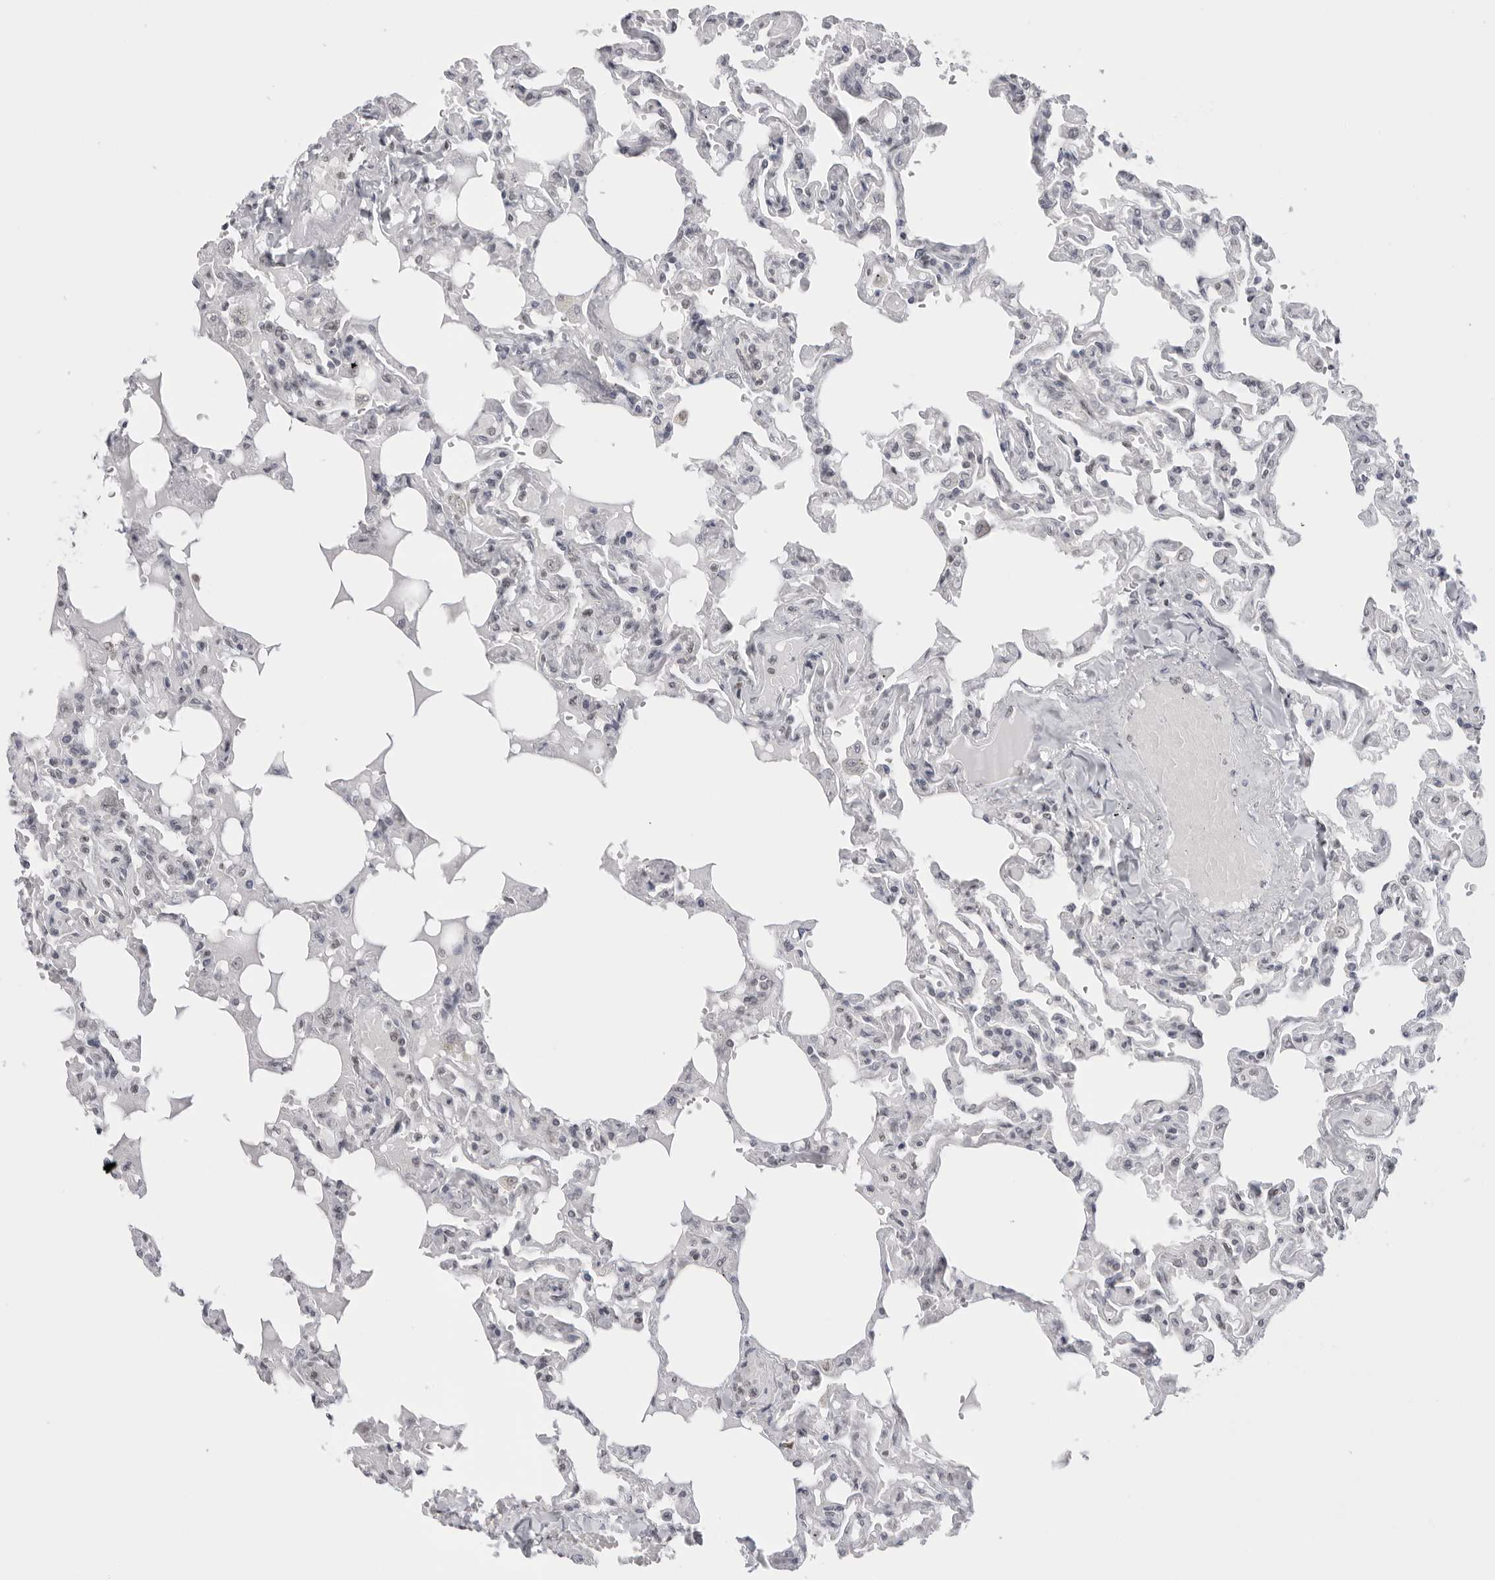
{"staining": {"intensity": "weak", "quantity": "<25%", "location": "nuclear"}, "tissue": "lung", "cell_type": "Alveolar cells", "image_type": "normal", "snomed": [{"axis": "morphology", "description": "Normal tissue, NOS"}, {"axis": "topography", "description": "Lung"}], "caption": "This is an immunohistochemistry (IHC) photomicrograph of unremarkable human lung. There is no expression in alveolar cells.", "gene": "RPA2", "patient": {"sex": "male", "age": 21}}